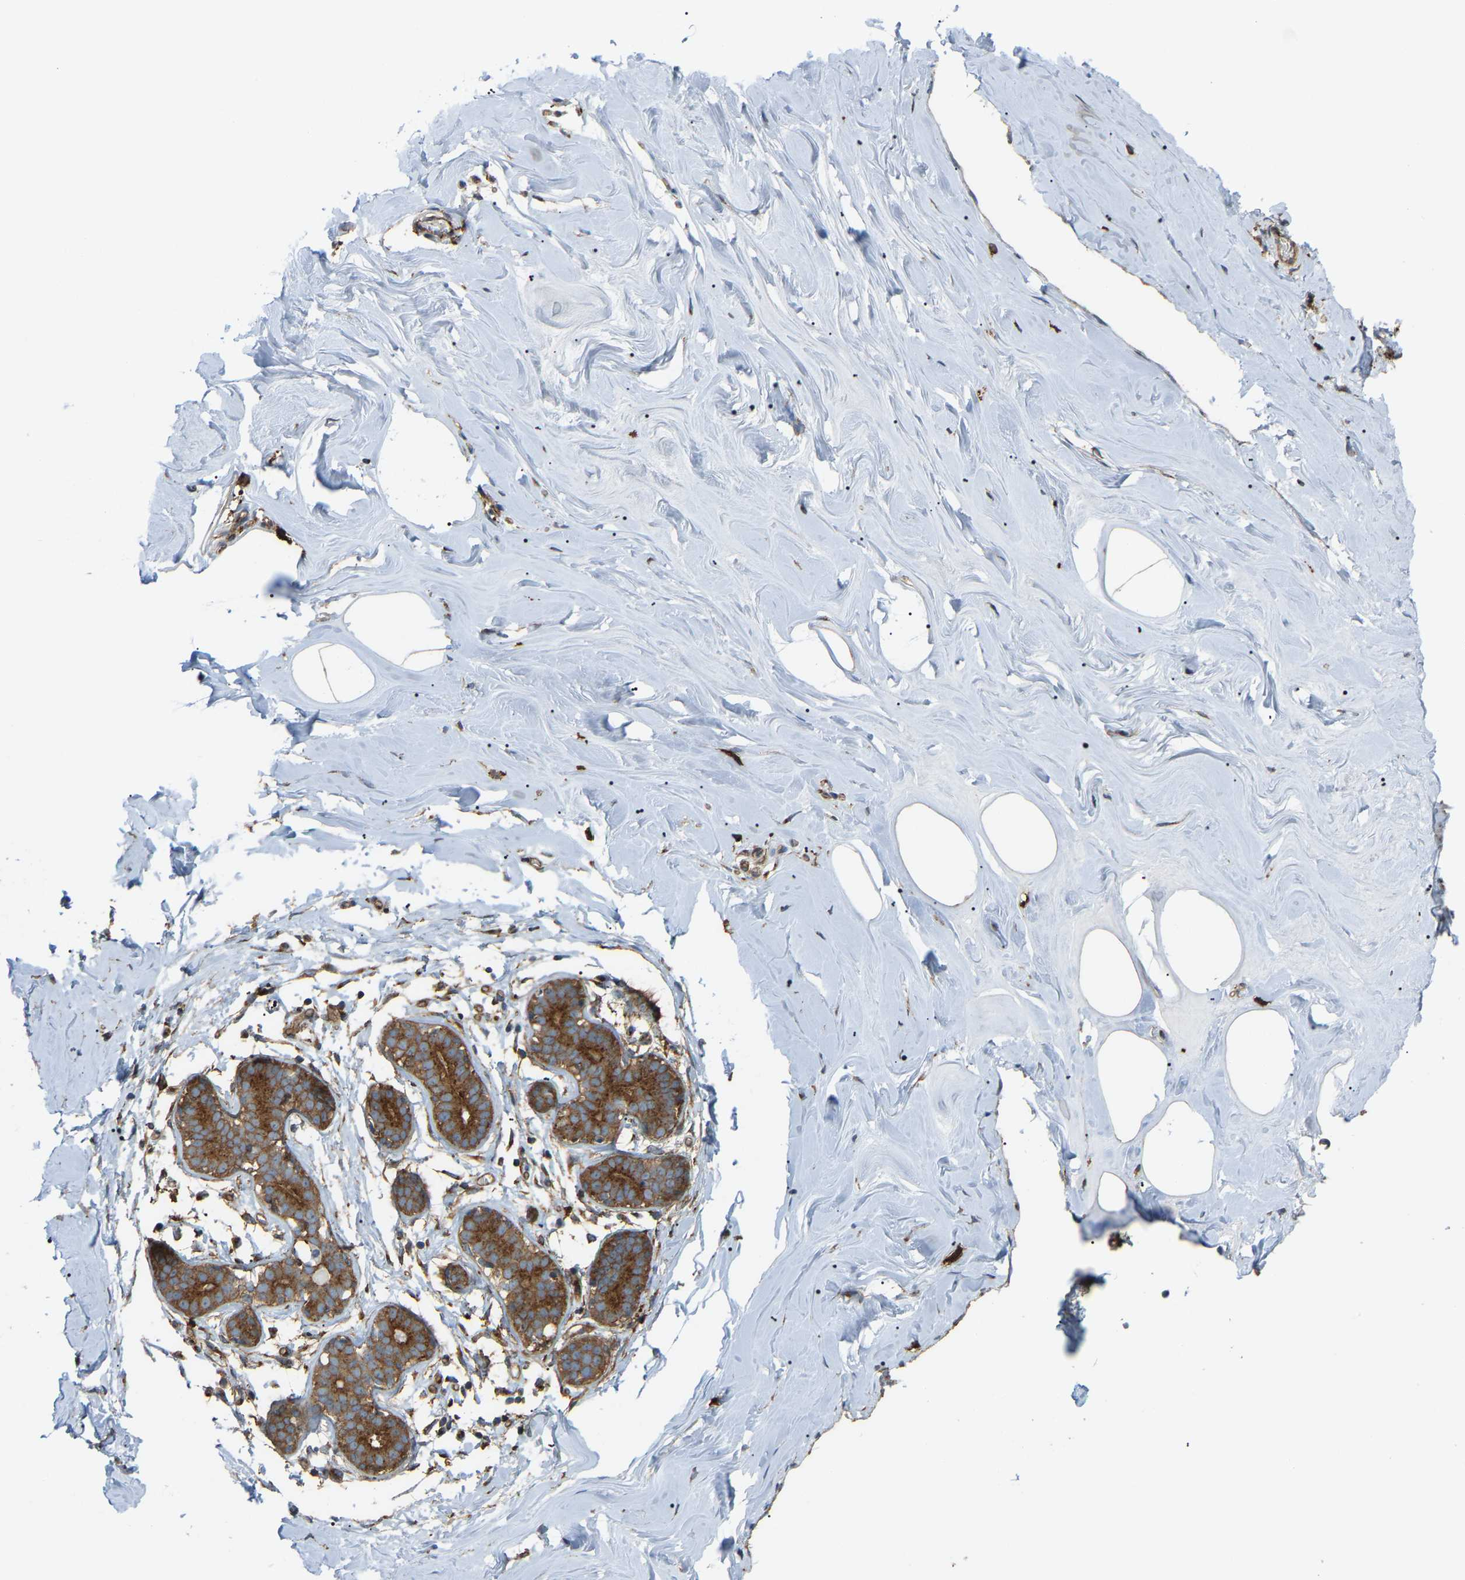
{"staining": {"intensity": "strong", "quantity": ">75%", "location": "cytoplasmic/membranous"}, "tissue": "adipose tissue", "cell_type": "Adipocytes", "image_type": "normal", "snomed": [{"axis": "morphology", "description": "Normal tissue, NOS"}, {"axis": "morphology", "description": "Fibrosis, NOS"}, {"axis": "topography", "description": "Breast"}, {"axis": "topography", "description": "Adipose tissue"}], "caption": "IHC histopathology image of benign human adipose tissue stained for a protein (brown), which shows high levels of strong cytoplasmic/membranous positivity in about >75% of adipocytes.", "gene": "PICALM", "patient": {"sex": "female", "age": 39}}